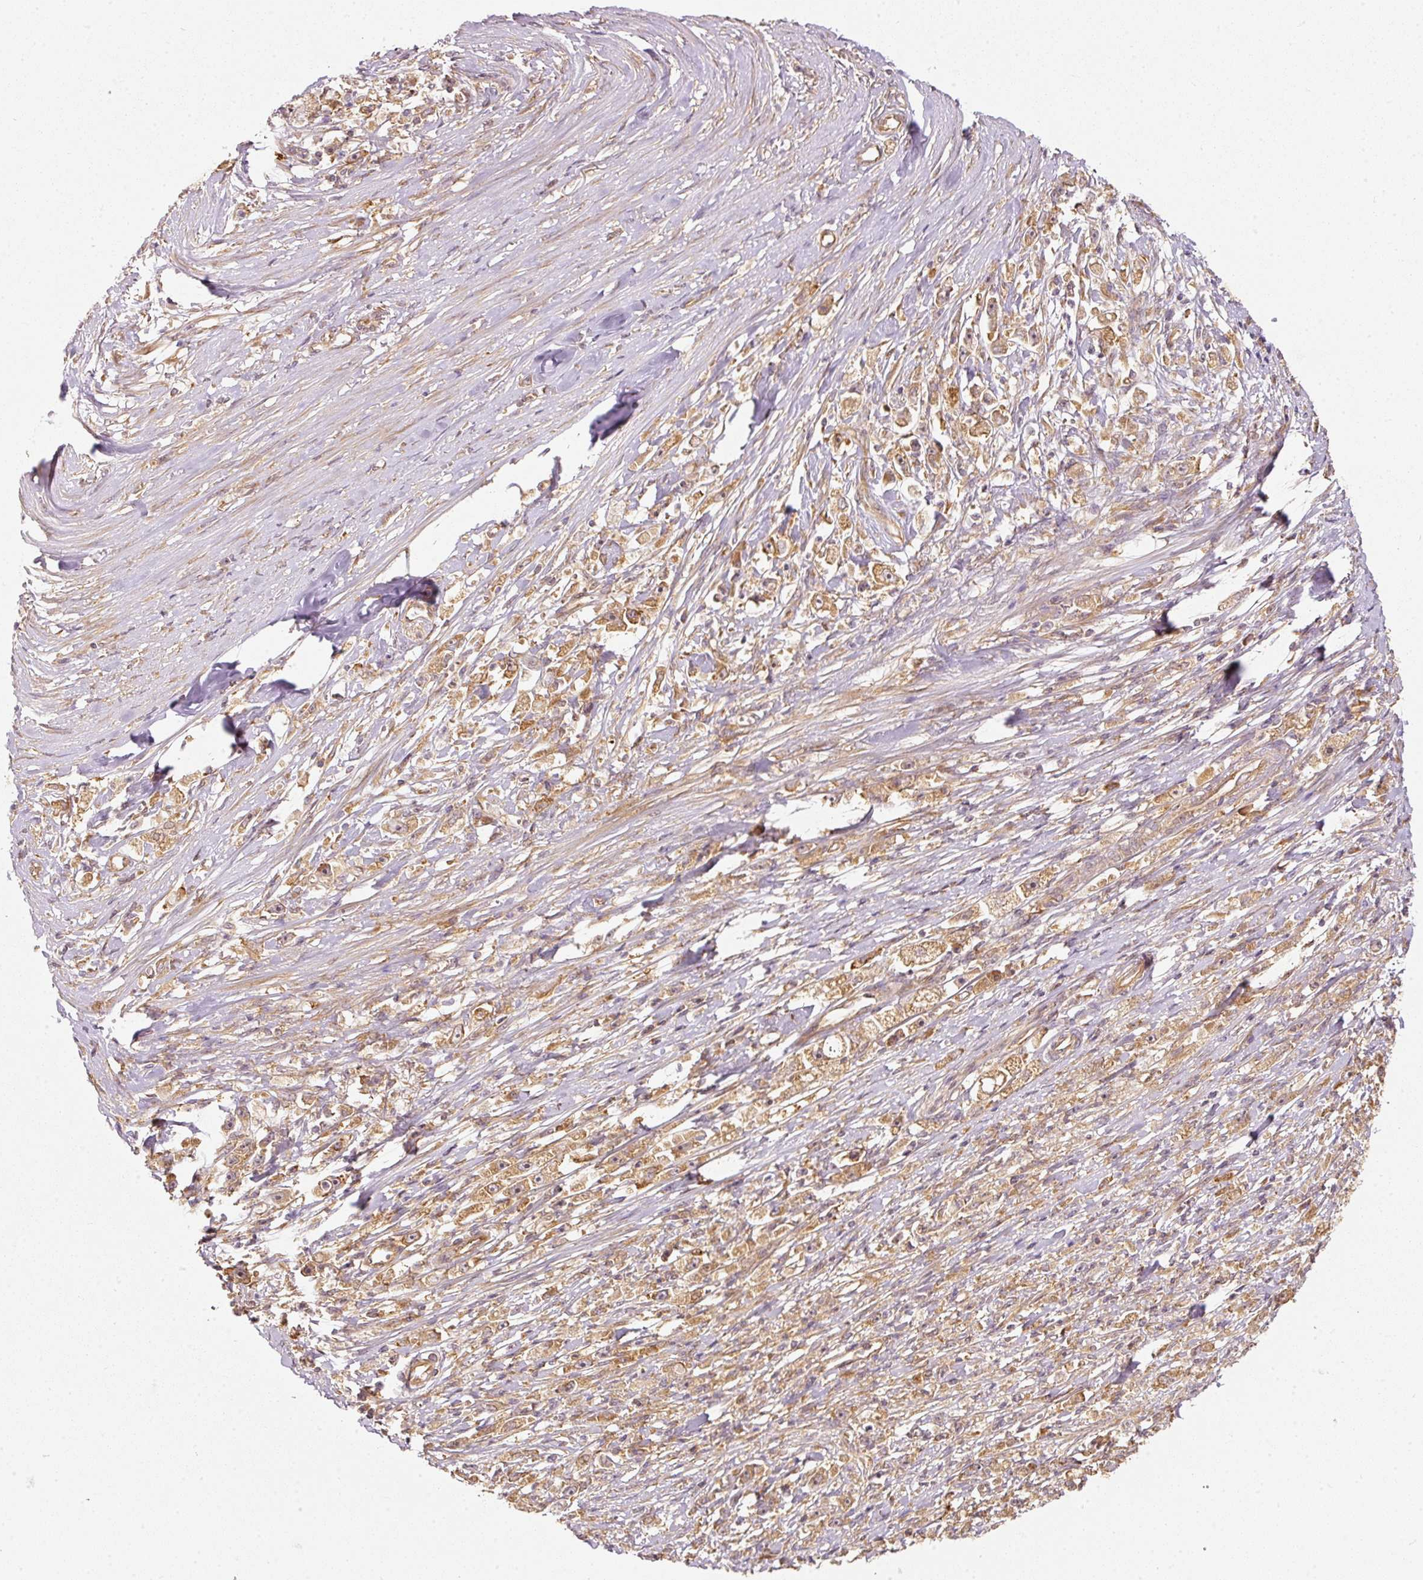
{"staining": {"intensity": "weak", "quantity": ">75%", "location": "cytoplasmic/membranous"}, "tissue": "stomach cancer", "cell_type": "Tumor cells", "image_type": "cancer", "snomed": [{"axis": "morphology", "description": "Adenocarcinoma, NOS"}, {"axis": "topography", "description": "Stomach"}], "caption": "Weak cytoplasmic/membranous positivity is present in approximately >75% of tumor cells in stomach cancer (adenocarcinoma).", "gene": "EIF3B", "patient": {"sex": "female", "age": 59}}